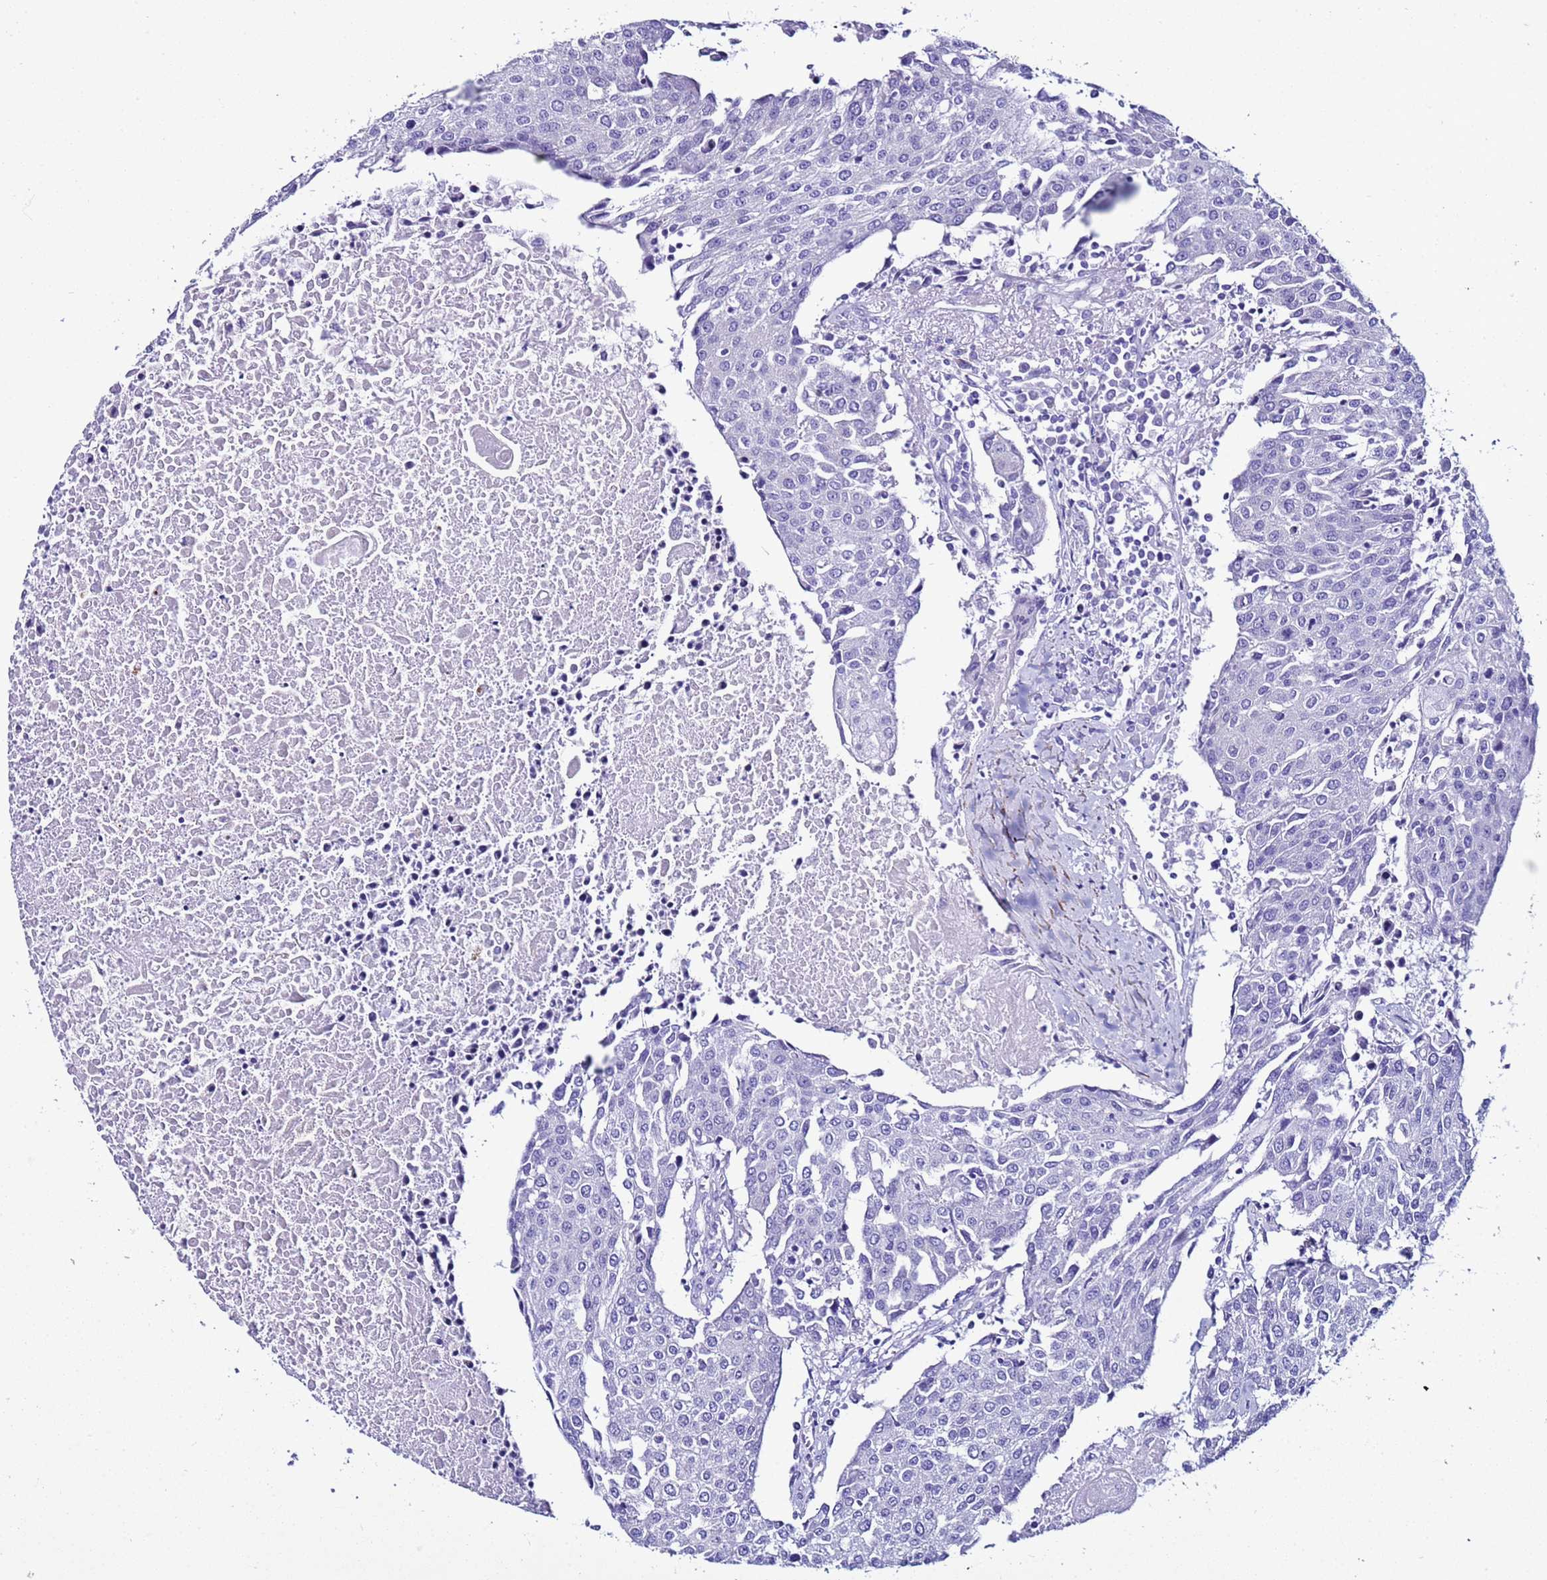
{"staining": {"intensity": "negative", "quantity": "none", "location": "none"}, "tissue": "urothelial cancer", "cell_type": "Tumor cells", "image_type": "cancer", "snomed": [{"axis": "morphology", "description": "Urothelial carcinoma, High grade"}, {"axis": "topography", "description": "Urinary bladder"}], "caption": "Tumor cells are negative for protein expression in human urothelial carcinoma (high-grade). (IHC, brightfield microscopy, high magnification).", "gene": "LCMT1", "patient": {"sex": "female", "age": 85}}